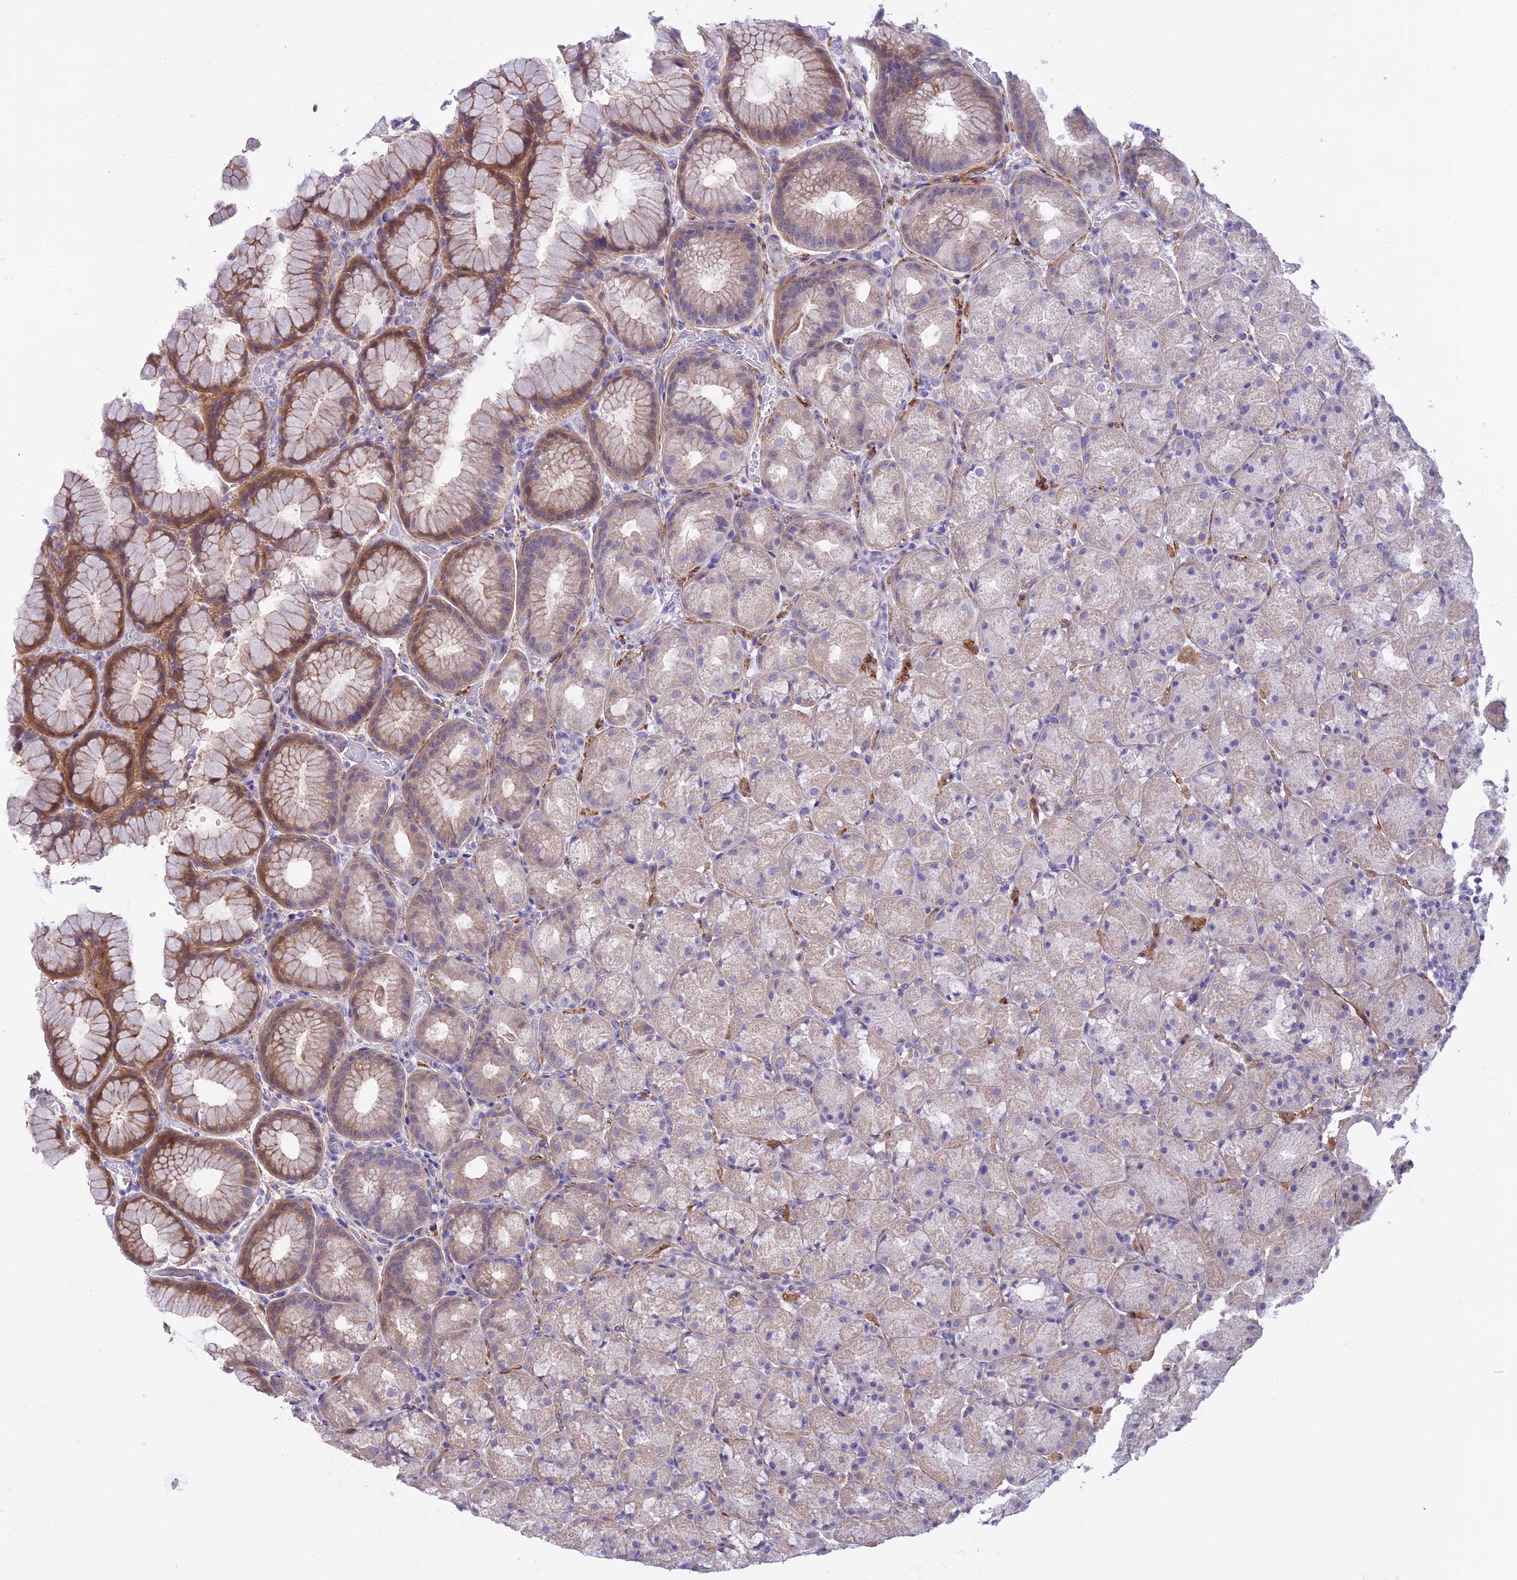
{"staining": {"intensity": "moderate", "quantity": "25%-75%", "location": "cytoplasmic/membranous"}, "tissue": "stomach", "cell_type": "Glandular cells", "image_type": "normal", "snomed": [{"axis": "morphology", "description": "Normal tissue, NOS"}, {"axis": "topography", "description": "Stomach, upper"}, {"axis": "topography", "description": "Stomach"}], "caption": "IHC staining of normal stomach, which shows medium levels of moderate cytoplasmic/membranous staining in about 25%-75% of glandular cells indicating moderate cytoplasmic/membranous protein expression. The staining was performed using DAB (3,3'-diaminobenzidine) (brown) for protein detection and nuclei were counterstained in hematoxylin (blue).", "gene": "SPHKAP", "patient": {"sex": "male", "age": 48}}